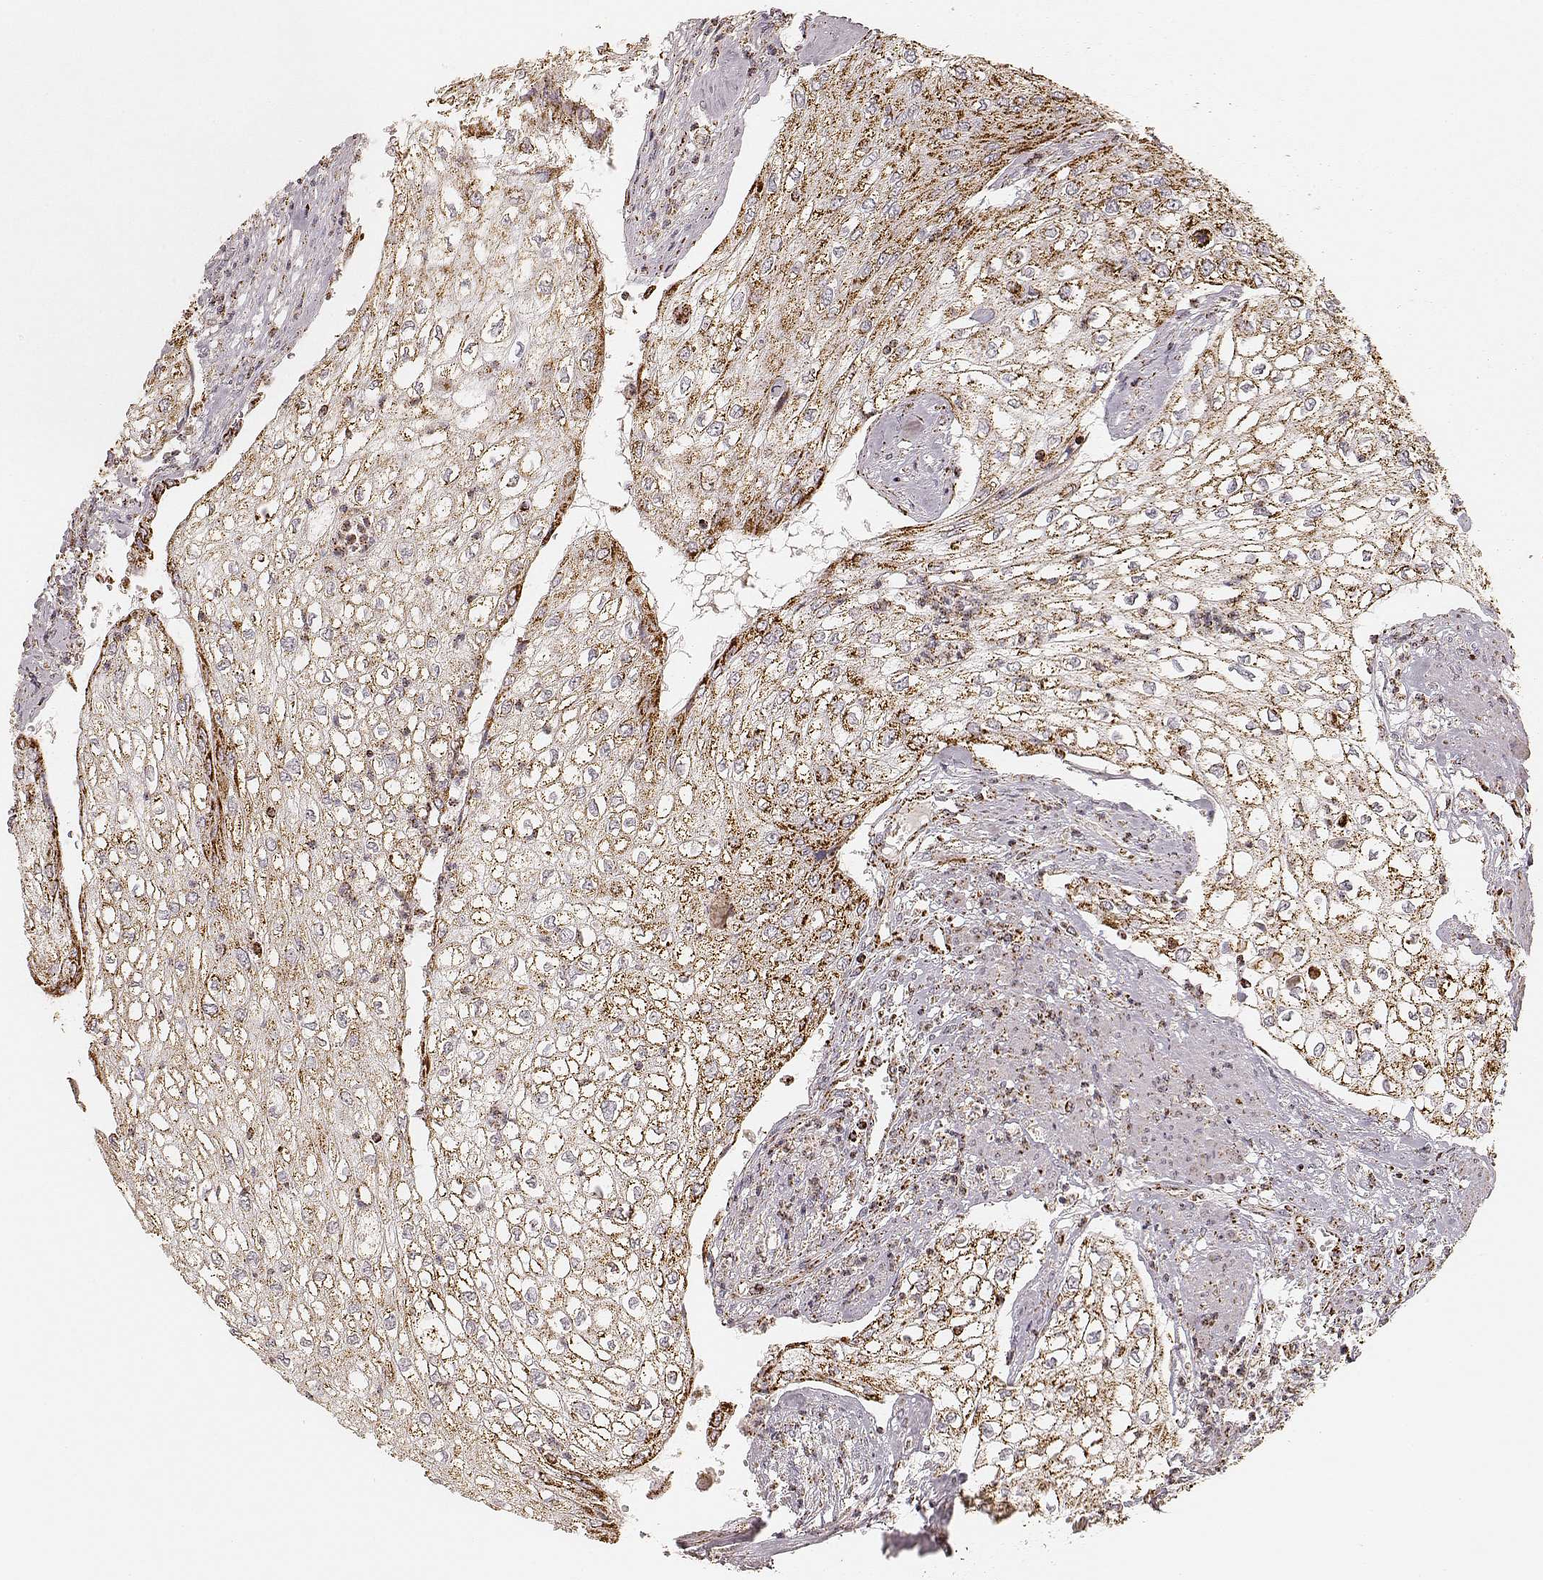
{"staining": {"intensity": "strong", "quantity": ">75%", "location": "cytoplasmic/membranous"}, "tissue": "urothelial cancer", "cell_type": "Tumor cells", "image_type": "cancer", "snomed": [{"axis": "morphology", "description": "Urothelial carcinoma, High grade"}, {"axis": "topography", "description": "Urinary bladder"}], "caption": "The micrograph exhibits a brown stain indicating the presence of a protein in the cytoplasmic/membranous of tumor cells in urothelial carcinoma (high-grade). The protein is shown in brown color, while the nuclei are stained blue.", "gene": "CS", "patient": {"sex": "male", "age": 62}}